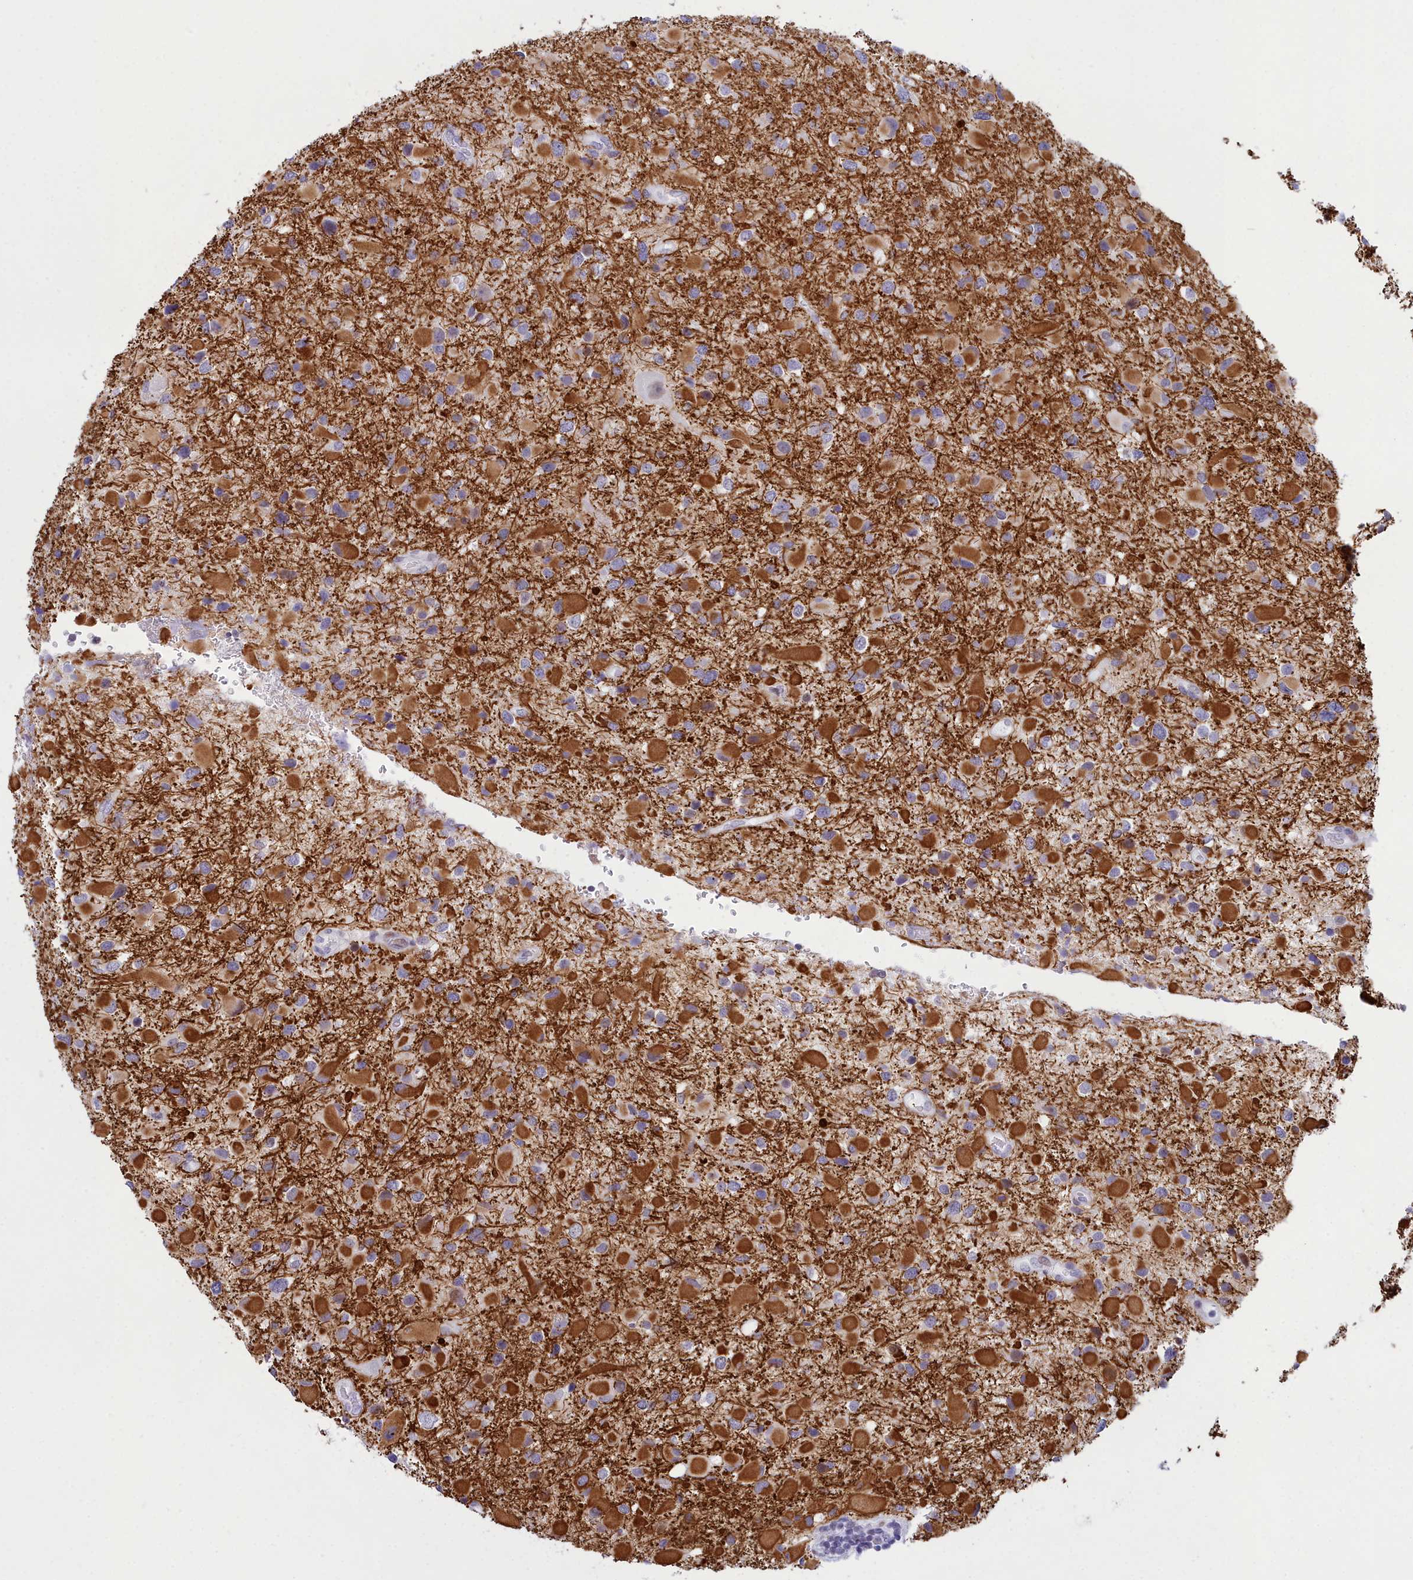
{"staining": {"intensity": "strong", "quantity": "25%-75%", "location": "cytoplasmic/membranous"}, "tissue": "glioma", "cell_type": "Tumor cells", "image_type": "cancer", "snomed": [{"axis": "morphology", "description": "Glioma, malignant, Low grade"}, {"axis": "topography", "description": "Brain"}], "caption": "About 25%-75% of tumor cells in human low-grade glioma (malignant) show strong cytoplasmic/membranous protein expression as visualized by brown immunohistochemical staining.", "gene": "SNX20", "patient": {"sex": "female", "age": 32}}